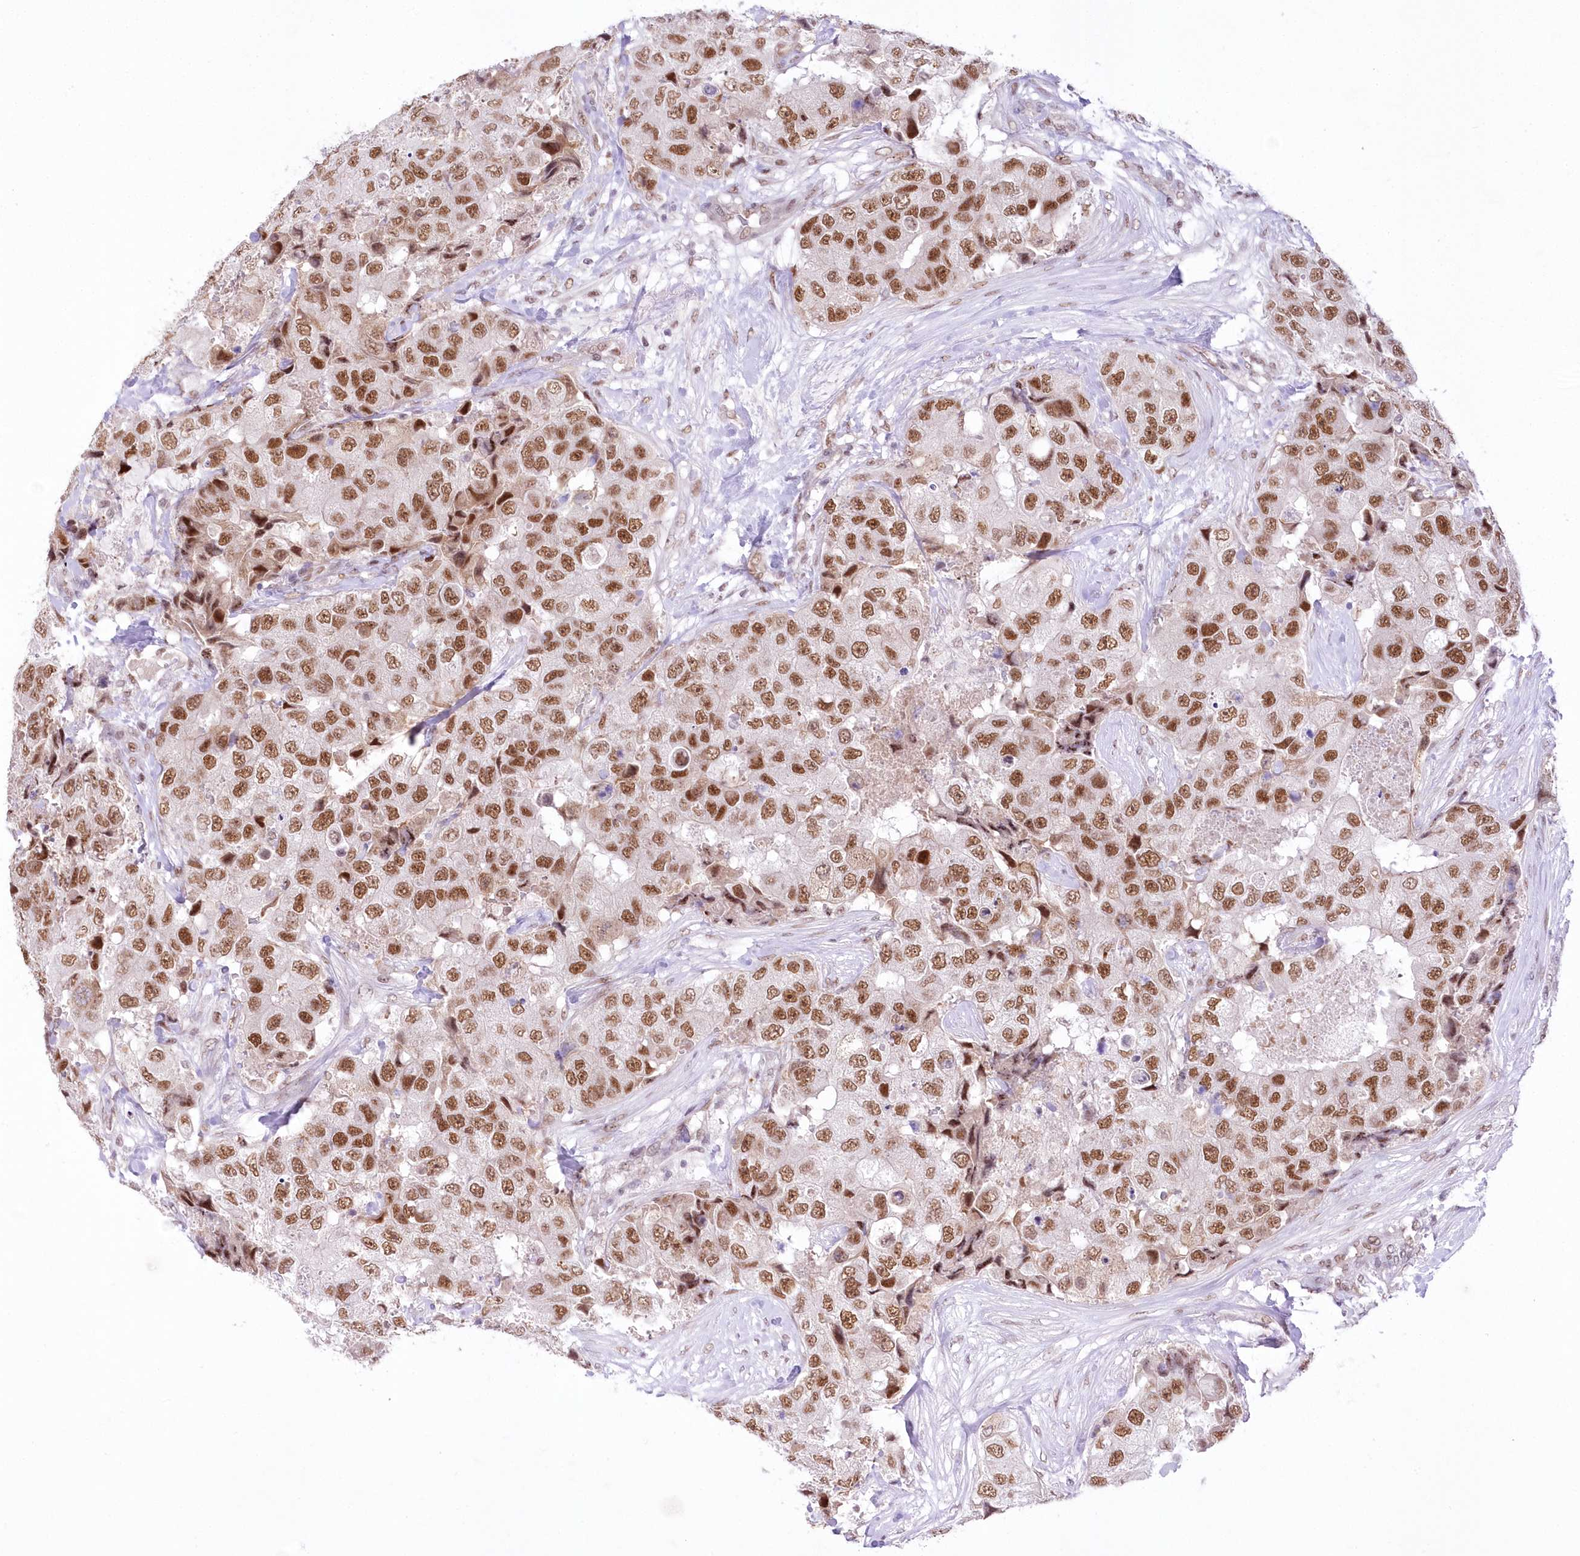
{"staining": {"intensity": "strong", "quantity": ">75%", "location": "nuclear"}, "tissue": "breast cancer", "cell_type": "Tumor cells", "image_type": "cancer", "snomed": [{"axis": "morphology", "description": "Duct carcinoma"}, {"axis": "topography", "description": "Breast"}], "caption": "The histopathology image reveals immunohistochemical staining of breast infiltrating ductal carcinoma. There is strong nuclear staining is seen in about >75% of tumor cells.", "gene": "NSUN2", "patient": {"sex": "female", "age": 62}}